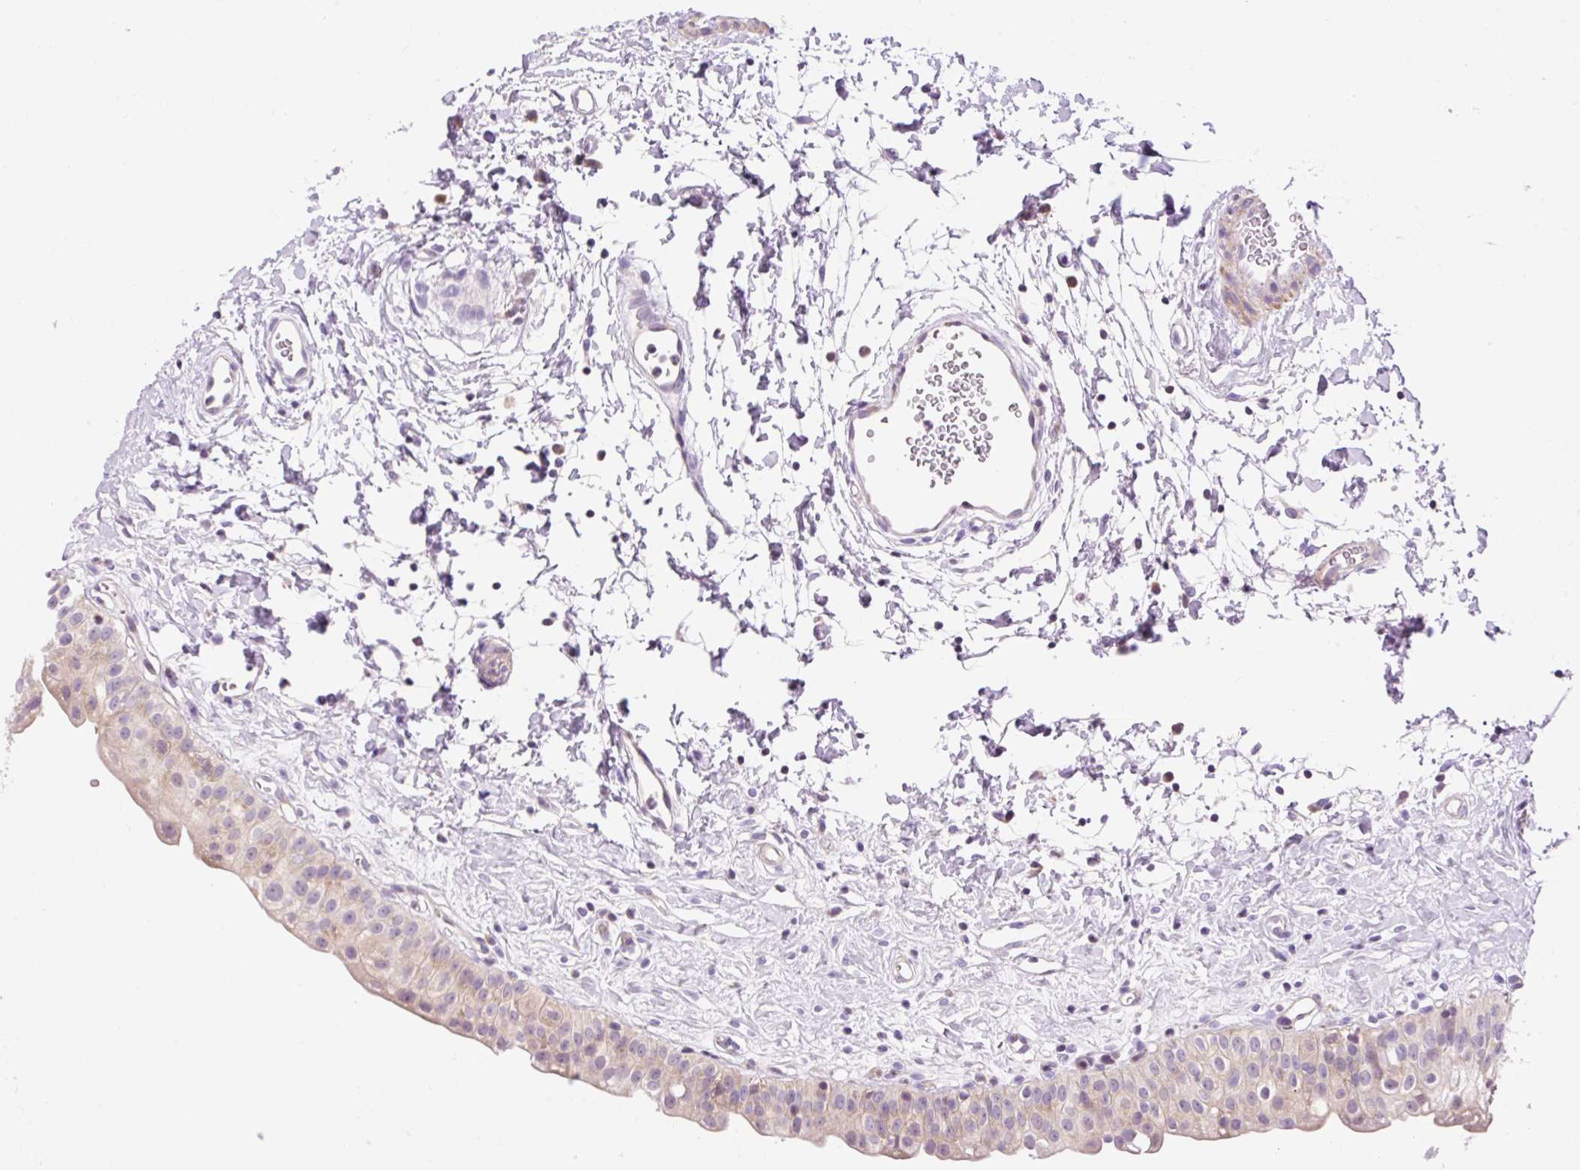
{"staining": {"intensity": "moderate", "quantity": "25%-75%", "location": "cytoplasmic/membranous"}, "tissue": "urinary bladder", "cell_type": "Urothelial cells", "image_type": "normal", "snomed": [{"axis": "morphology", "description": "Normal tissue, NOS"}, {"axis": "topography", "description": "Urinary bladder"}], "caption": "A high-resolution histopathology image shows IHC staining of benign urinary bladder, which demonstrates moderate cytoplasmic/membranous expression in about 25%-75% of urothelial cells.", "gene": "IMMT", "patient": {"sex": "male", "age": 51}}